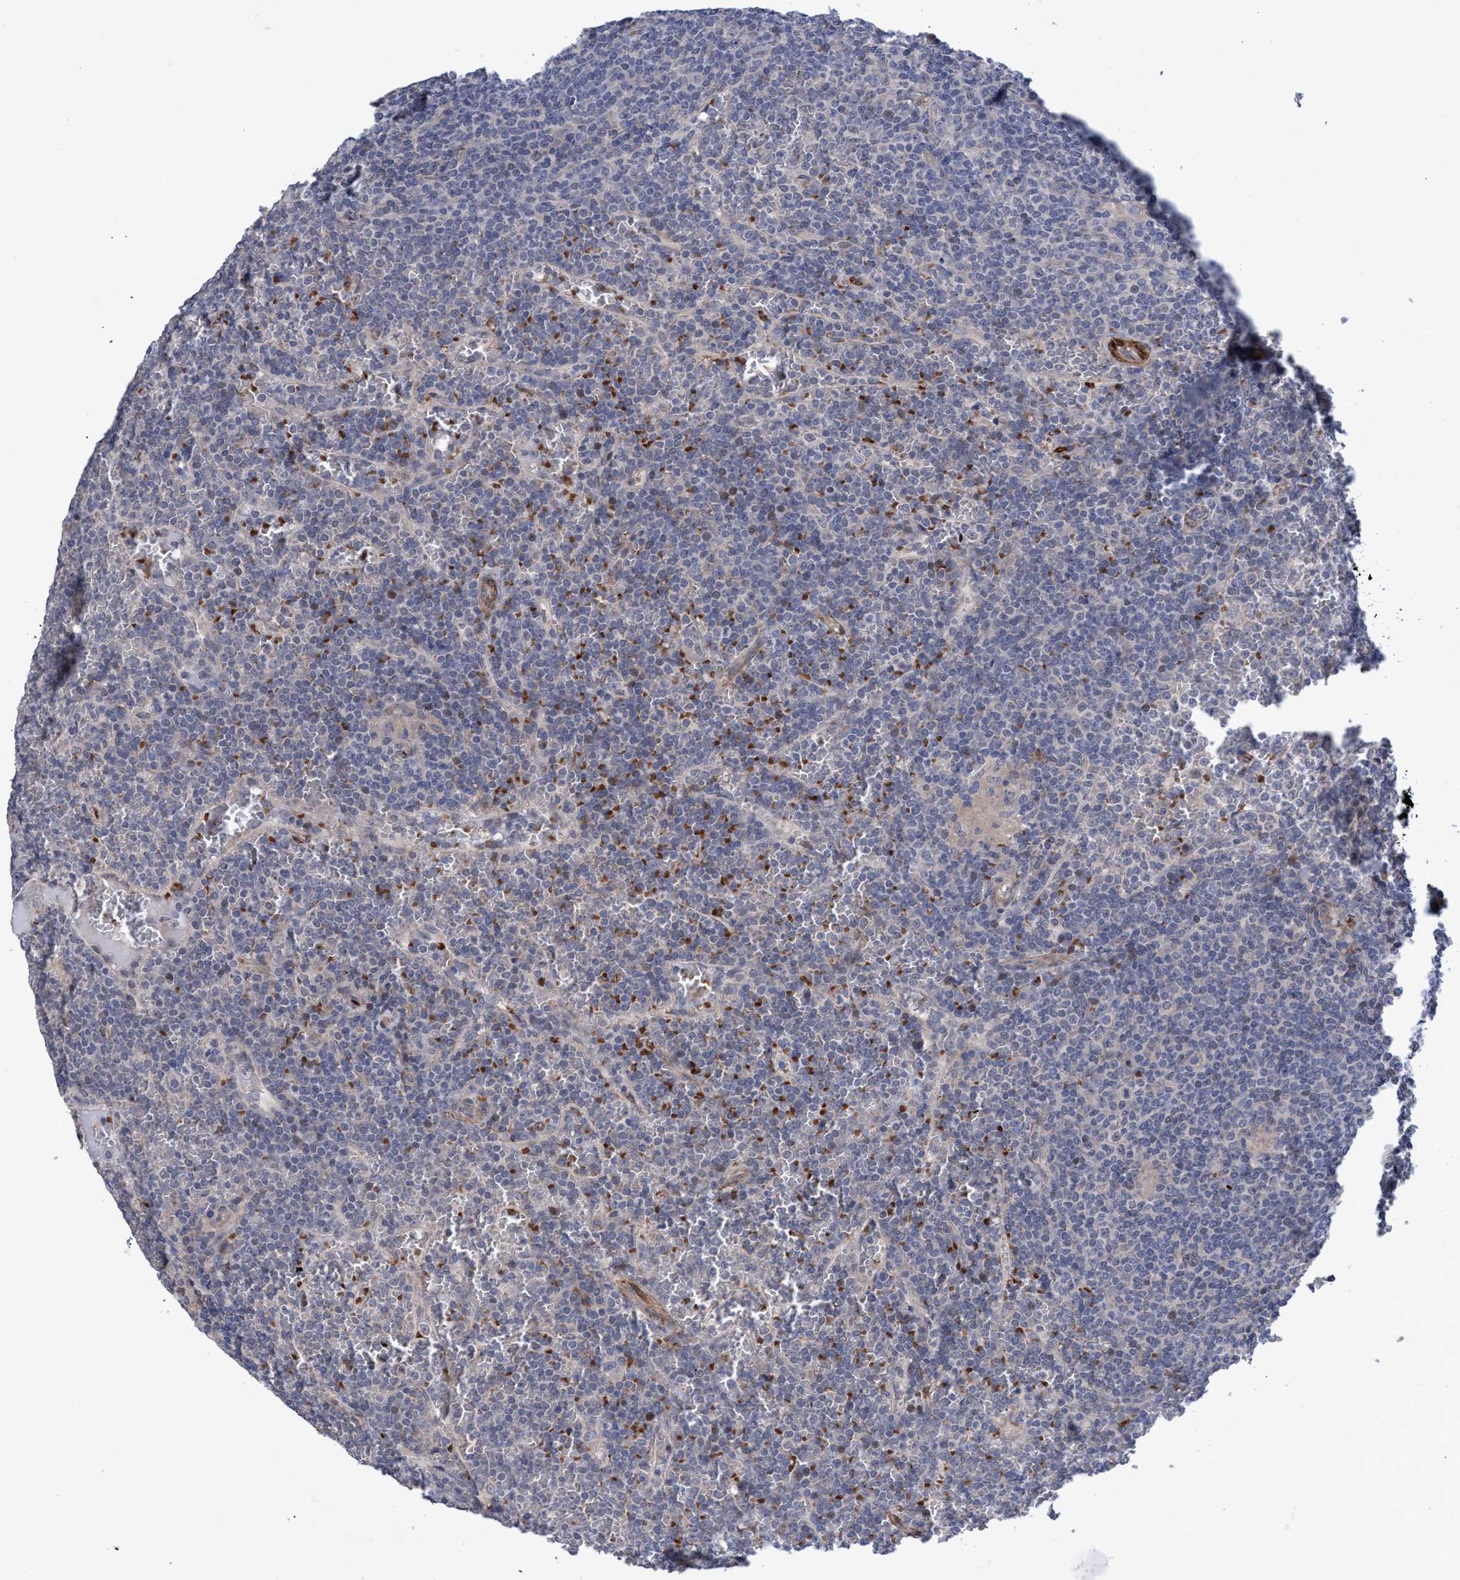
{"staining": {"intensity": "negative", "quantity": "none", "location": "none"}, "tissue": "lymphoma", "cell_type": "Tumor cells", "image_type": "cancer", "snomed": [{"axis": "morphology", "description": "Malignant lymphoma, non-Hodgkin's type, Low grade"}, {"axis": "topography", "description": "Spleen"}], "caption": "Micrograph shows no protein expression in tumor cells of malignant lymphoma, non-Hodgkin's type (low-grade) tissue.", "gene": "ZNF750", "patient": {"sex": "female", "age": 19}}